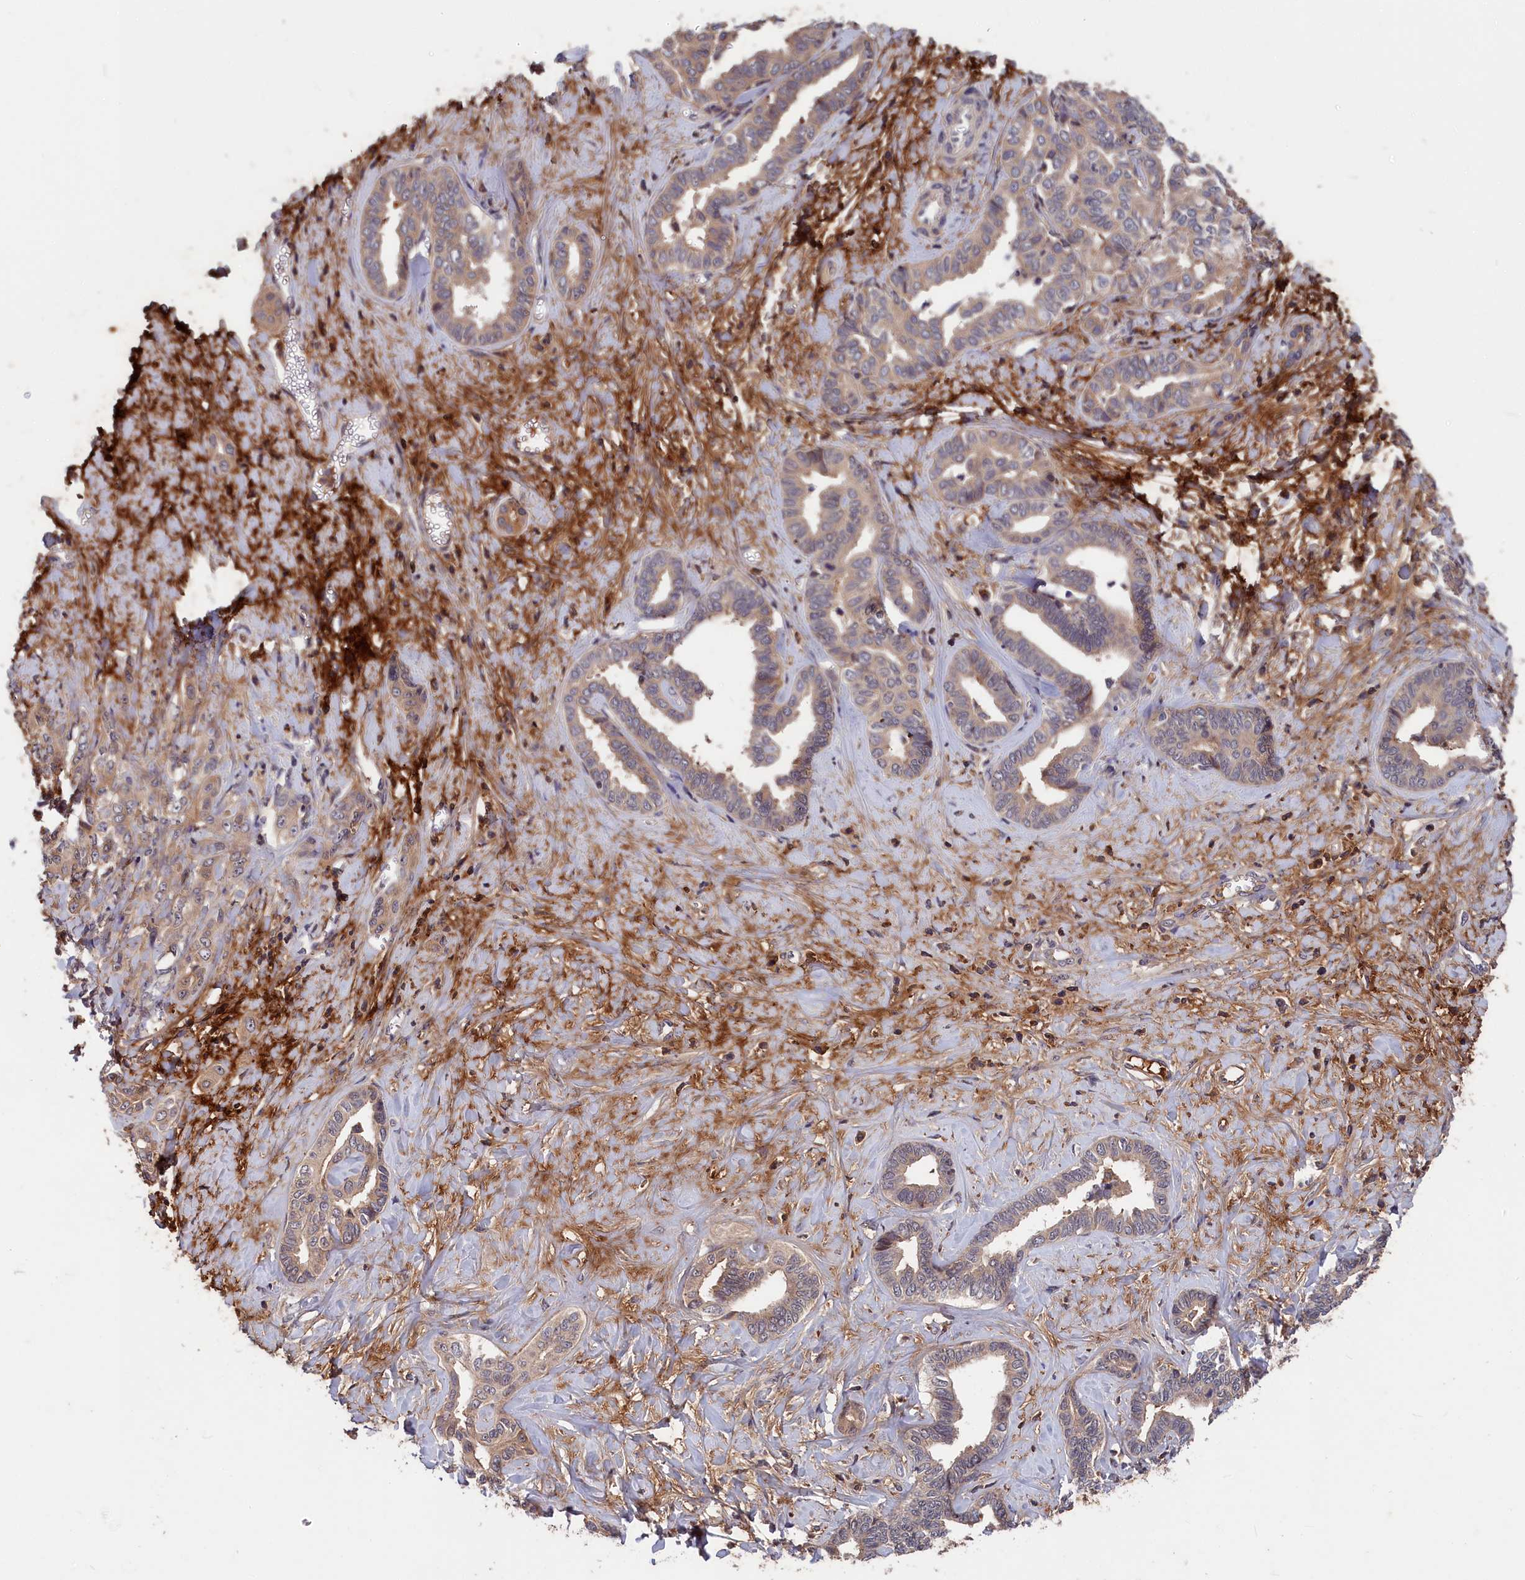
{"staining": {"intensity": "weak", "quantity": "25%-75%", "location": "cytoplasmic/membranous"}, "tissue": "liver cancer", "cell_type": "Tumor cells", "image_type": "cancer", "snomed": [{"axis": "morphology", "description": "Cholangiocarcinoma"}, {"axis": "topography", "description": "Liver"}], "caption": "A brown stain highlights weak cytoplasmic/membranous positivity of a protein in human liver cancer (cholangiocarcinoma) tumor cells.", "gene": "ITIH1", "patient": {"sex": "female", "age": 77}}